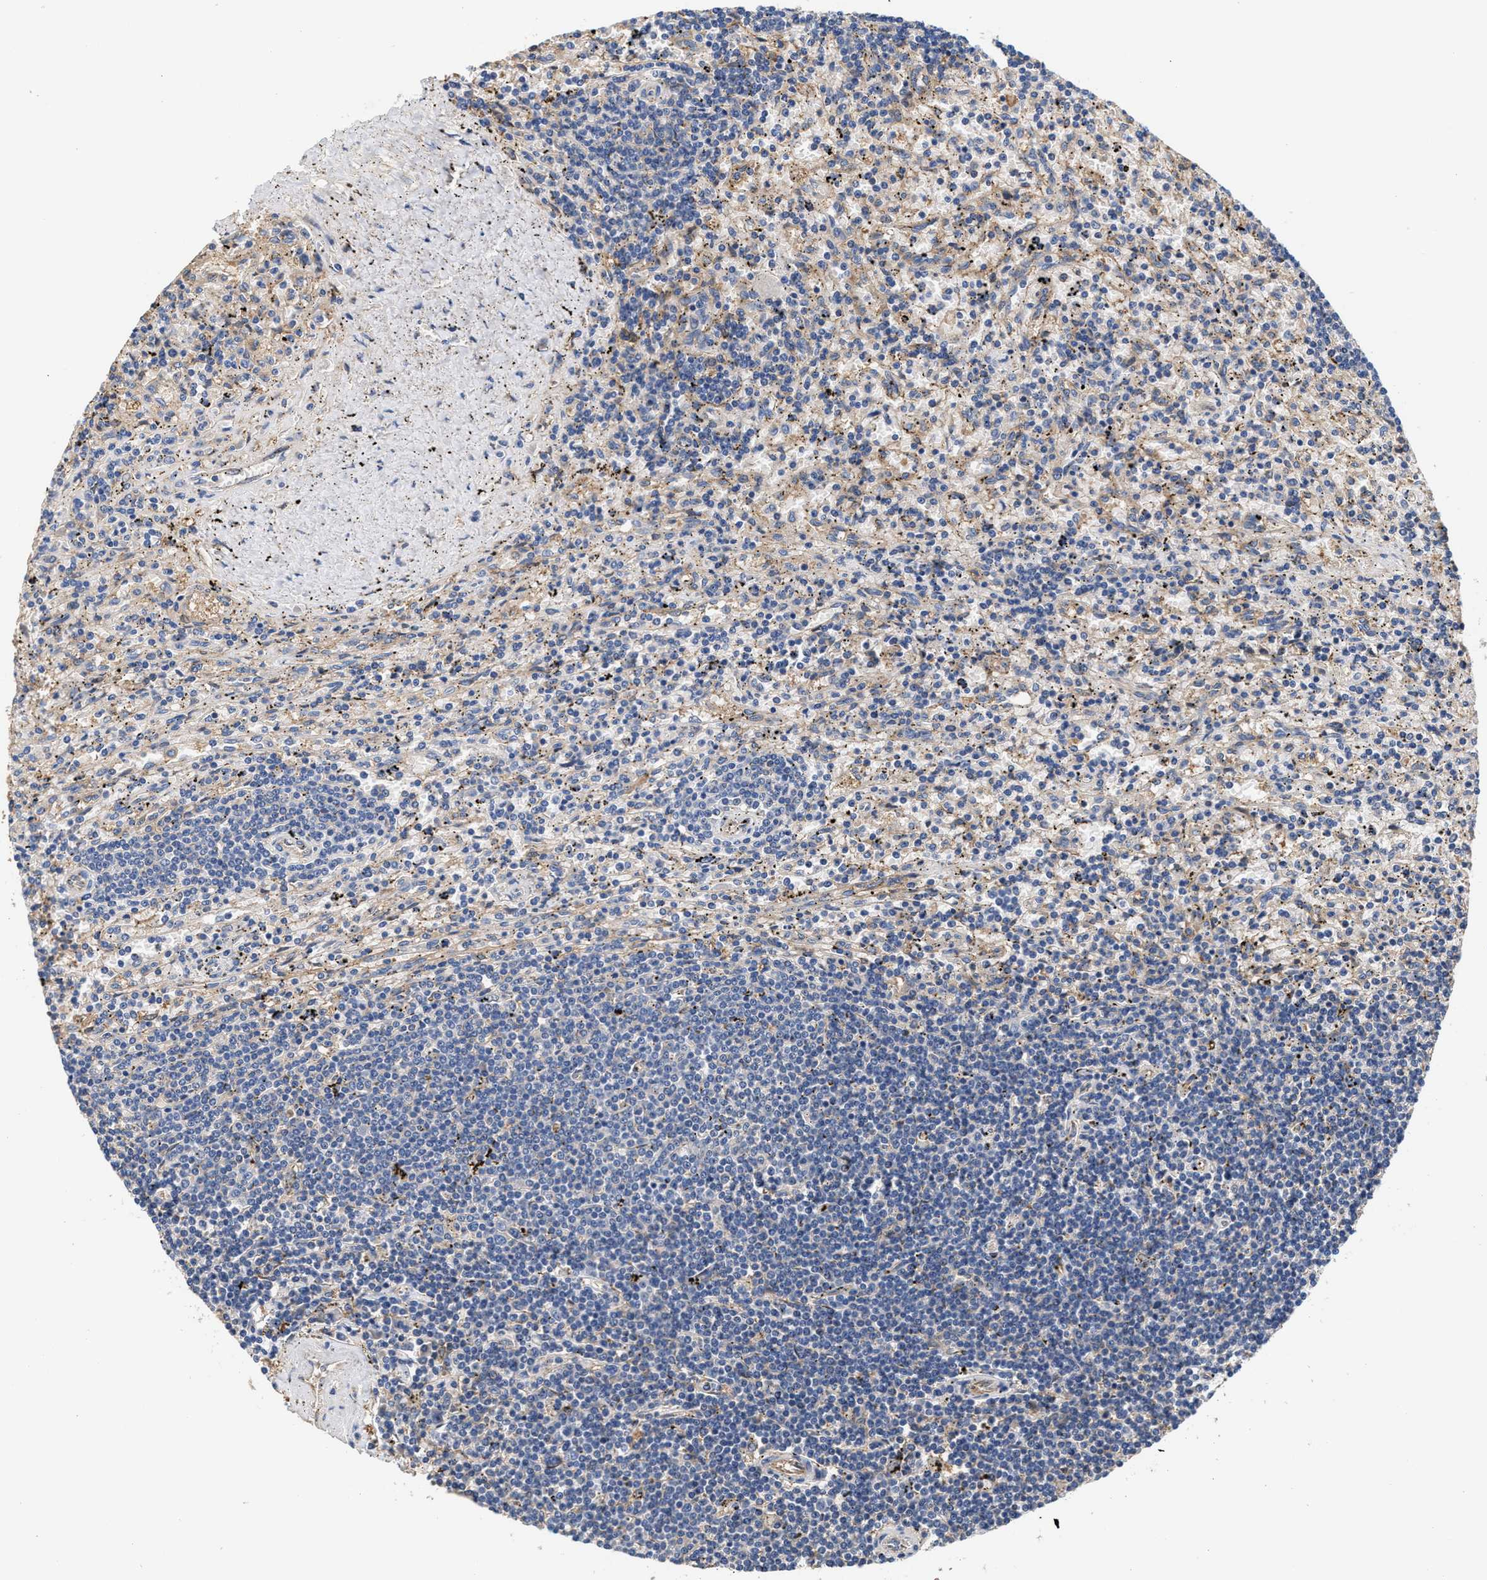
{"staining": {"intensity": "negative", "quantity": "none", "location": "none"}, "tissue": "lymphoma", "cell_type": "Tumor cells", "image_type": "cancer", "snomed": [{"axis": "morphology", "description": "Malignant lymphoma, non-Hodgkin's type, Low grade"}, {"axis": "topography", "description": "Spleen"}], "caption": "High power microscopy micrograph of an IHC image of malignant lymphoma, non-Hodgkin's type (low-grade), revealing no significant positivity in tumor cells.", "gene": "KLB", "patient": {"sex": "male", "age": 76}}